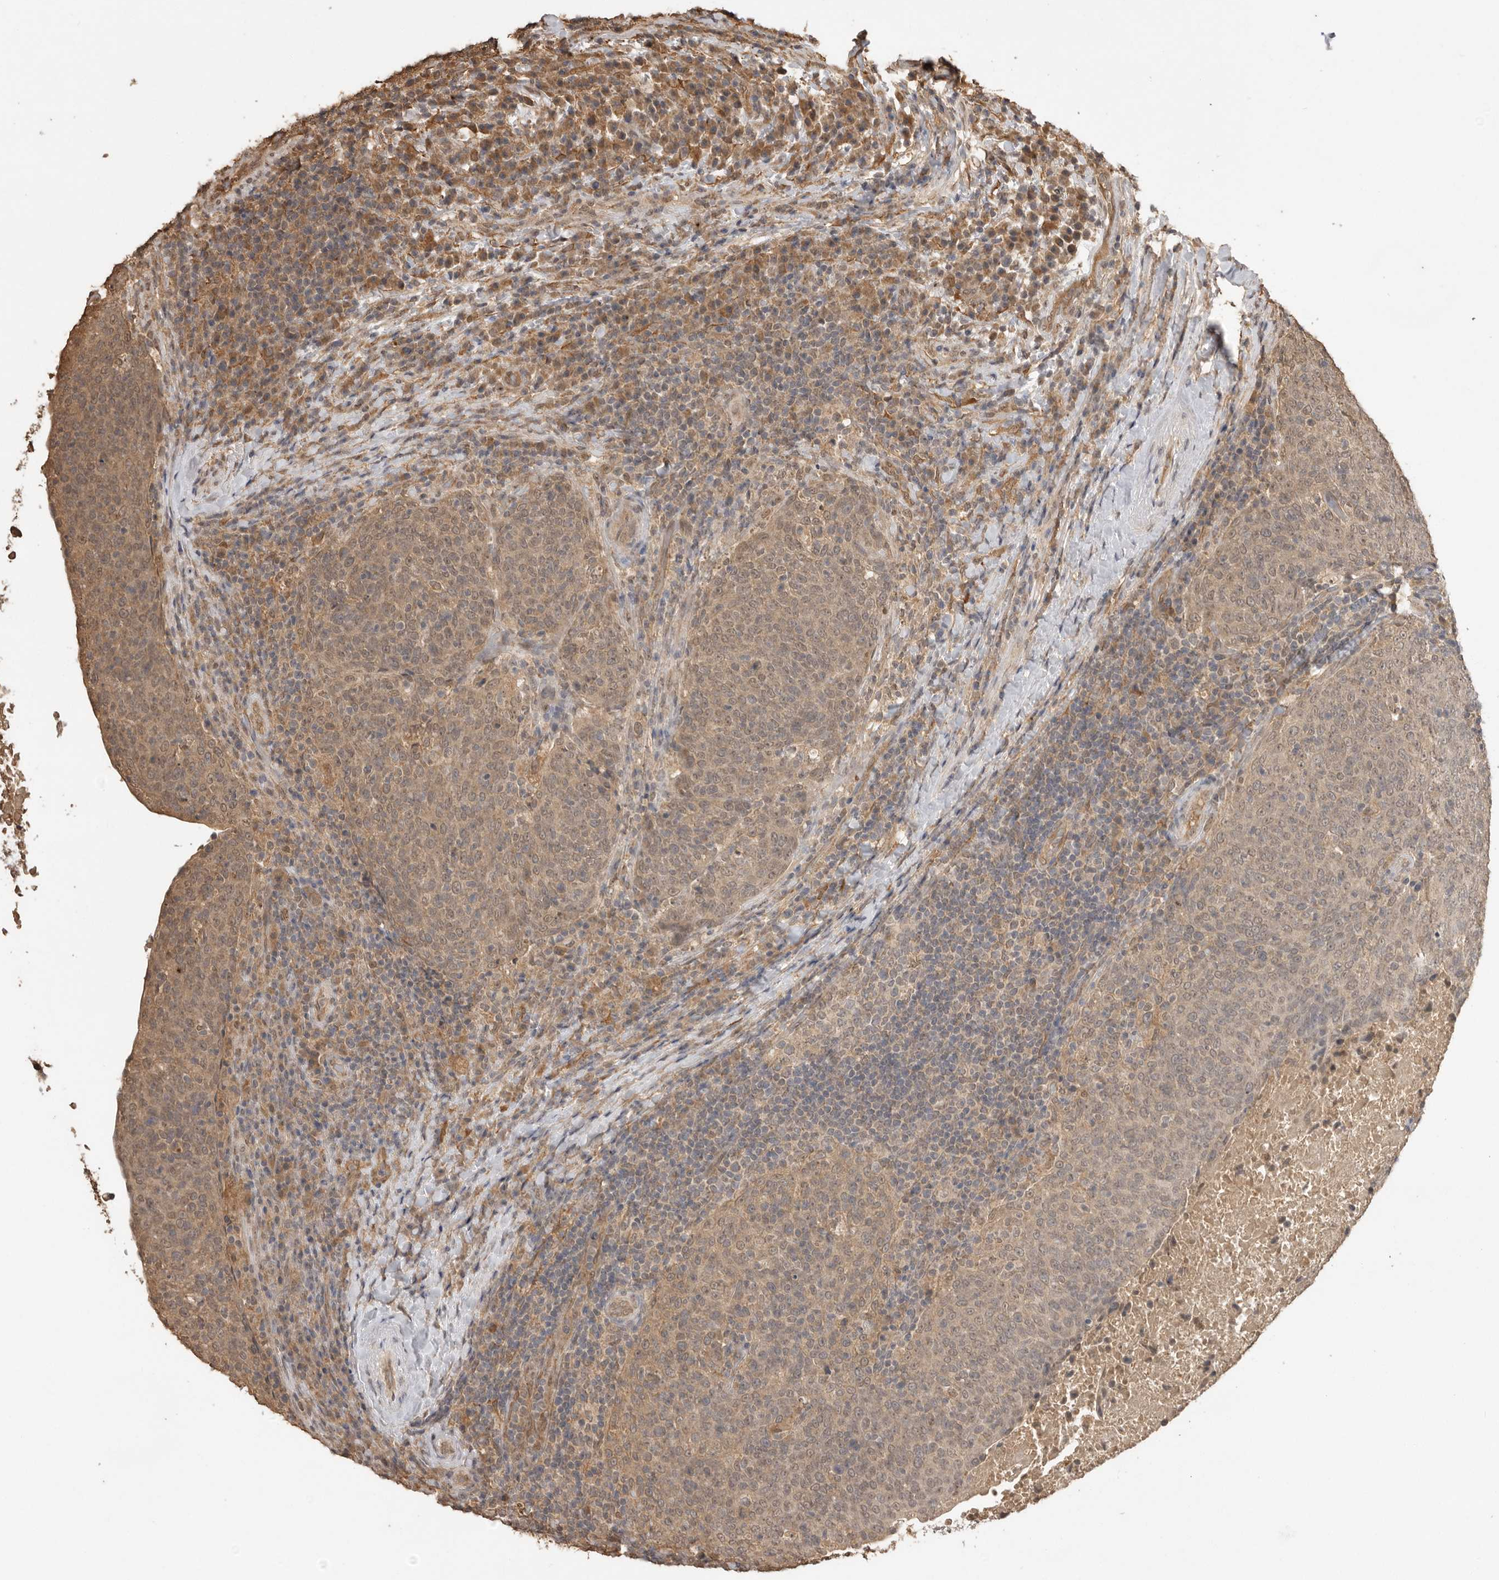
{"staining": {"intensity": "weak", "quantity": ">75%", "location": "cytoplasmic/membranous,nuclear"}, "tissue": "head and neck cancer", "cell_type": "Tumor cells", "image_type": "cancer", "snomed": [{"axis": "morphology", "description": "Squamous cell carcinoma, NOS"}, {"axis": "morphology", "description": "Squamous cell carcinoma, metastatic, NOS"}, {"axis": "topography", "description": "Lymph node"}, {"axis": "topography", "description": "Head-Neck"}], "caption": "This is a histology image of IHC staining of squamous cell carcinoma (head and neck), which shows weak positivity in the cytoplasmic/membranous and nuclear of tumor cells.", "gene": "JAG2", "patient": {"sex": "male", "age": 62}}